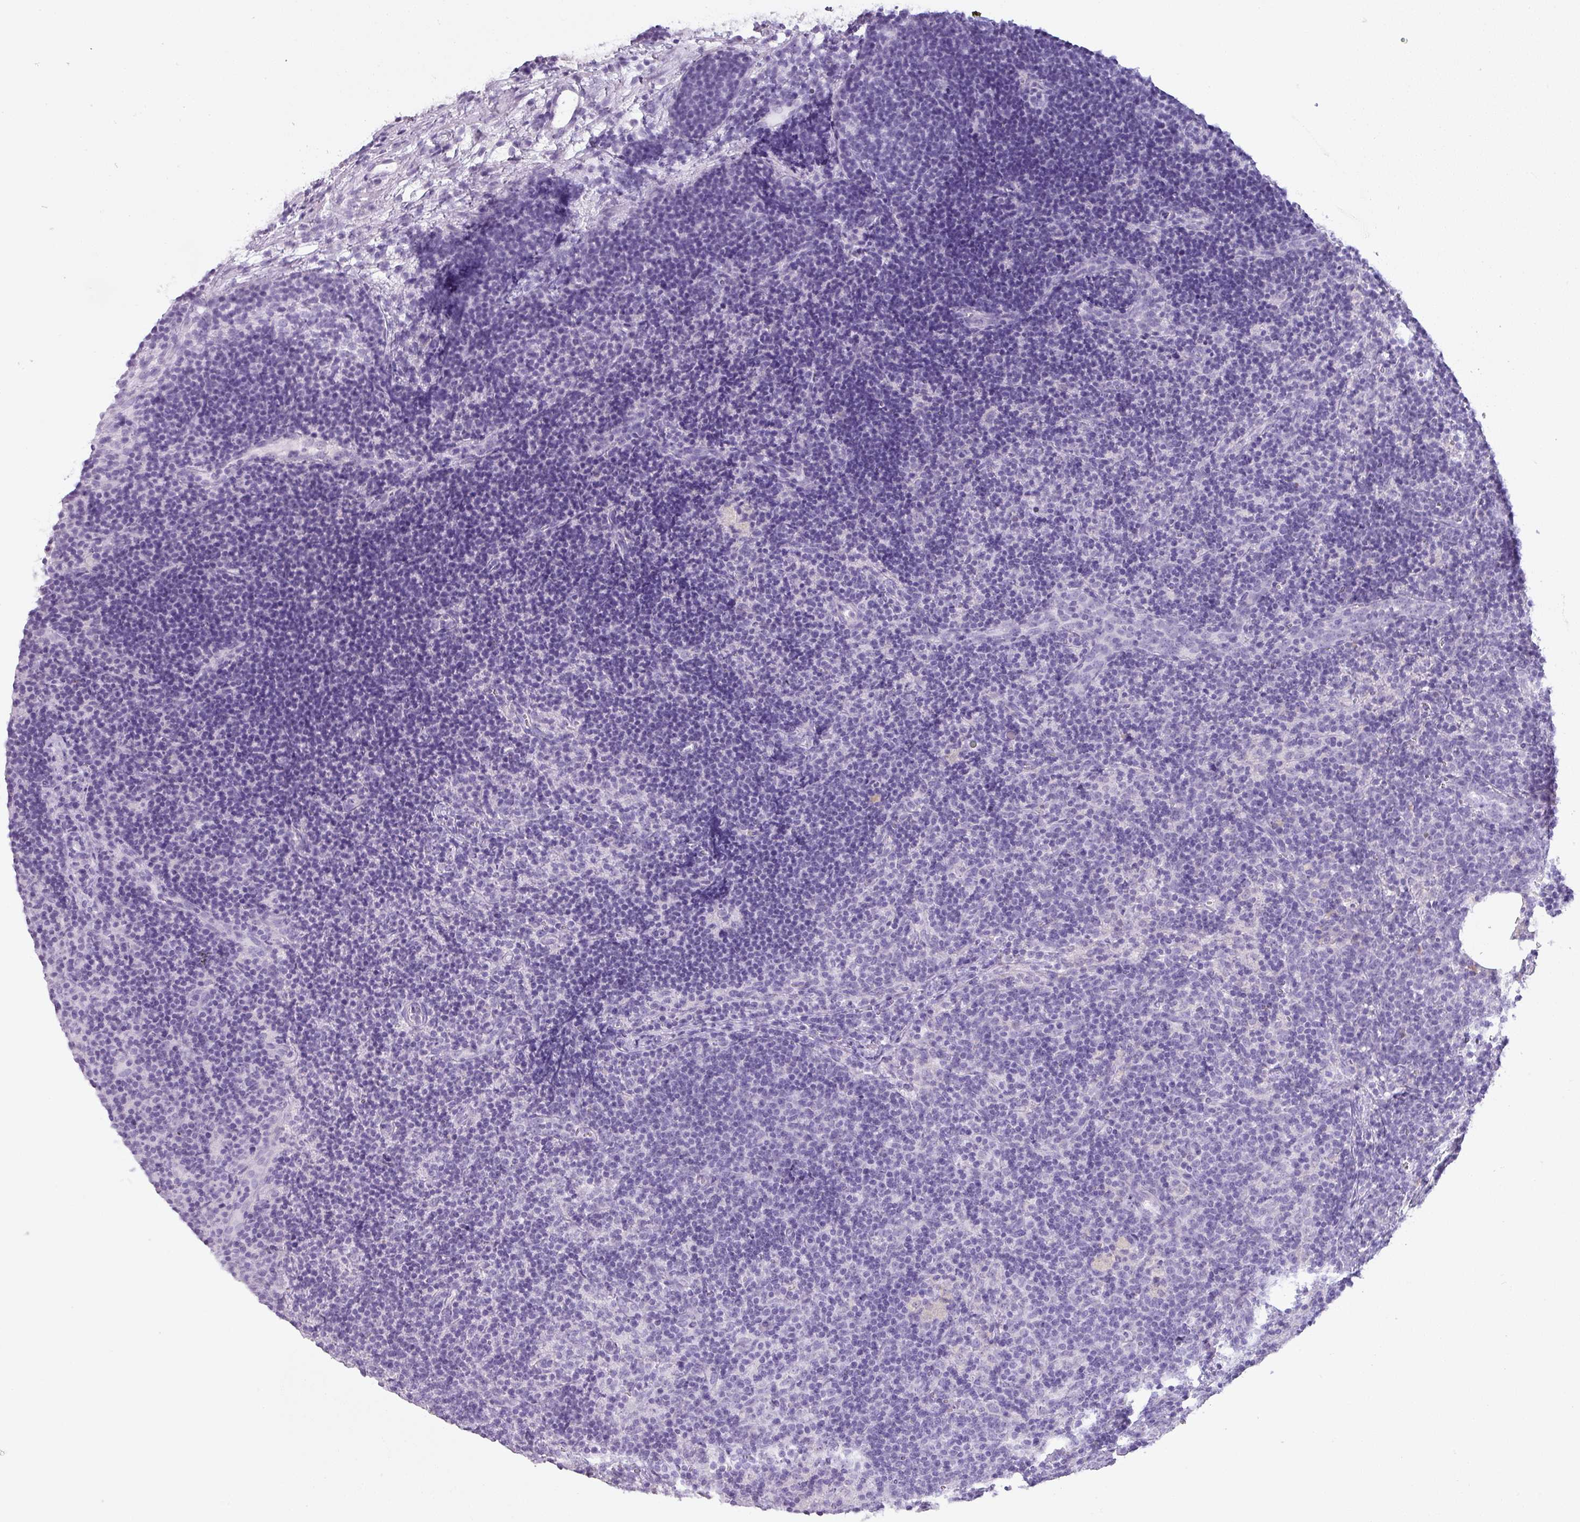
{"staining": {"intensity": "negative", "quantity": "none", "location": "none"}, "tissue": "lymph node", "cell_type": "Germinal center cells", "image_type": "normal", "snomed": [{"axis": "morphology", "description": "Normal tissue, NOS"}, {"axis": "topography", "description": "Lymph node"}], "caption": "Immunohistochemical staining of unremarkable human lymph node shows no significant staining in germinal center cells. (Immunohistochemistry, brightfield microscopy, high magnification).", "gene": "PGA3", "patient": {"sex": "female", "age": 30}}